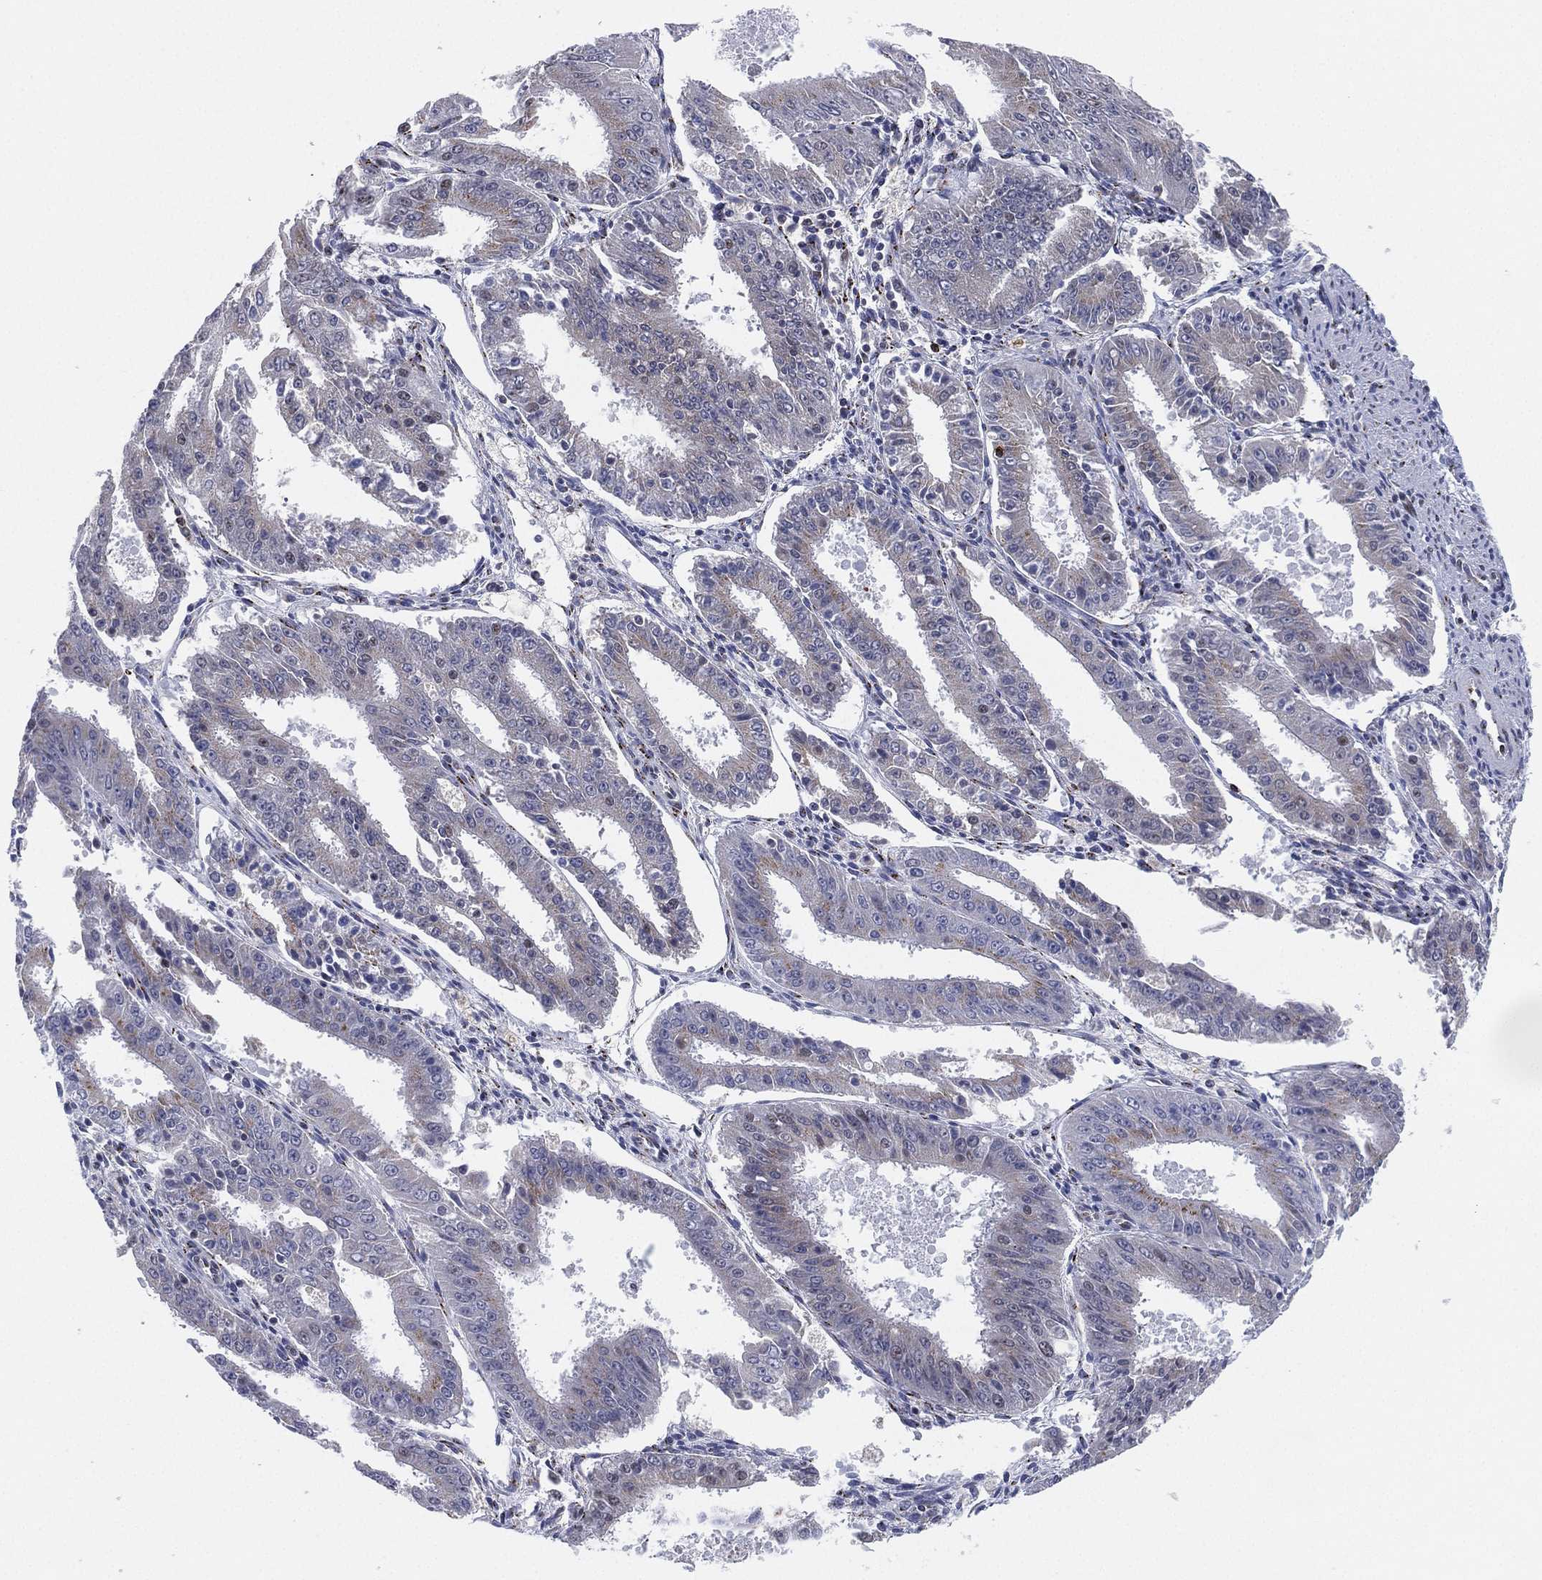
{"staining": {"intensity": "negative", "quantity": "none", "location": "none"}, "tissue": "ovarian cancer", "cell_type": "Tumor cells", "image_type": "cancer", "snomed": [{"axis": "morphology", "description": "Carcinoma, endometroid"}, {"axis": "topography", "description": "Ovary"}], "caption": "DAB (3,3'-diaminobenzidine) immunohistochemical staining of human endometroid carcinoma (ovarian) displays no significant expression in tumor cells.", "gene": "CD177", "patient": {"sex": "female", "age": 42}}